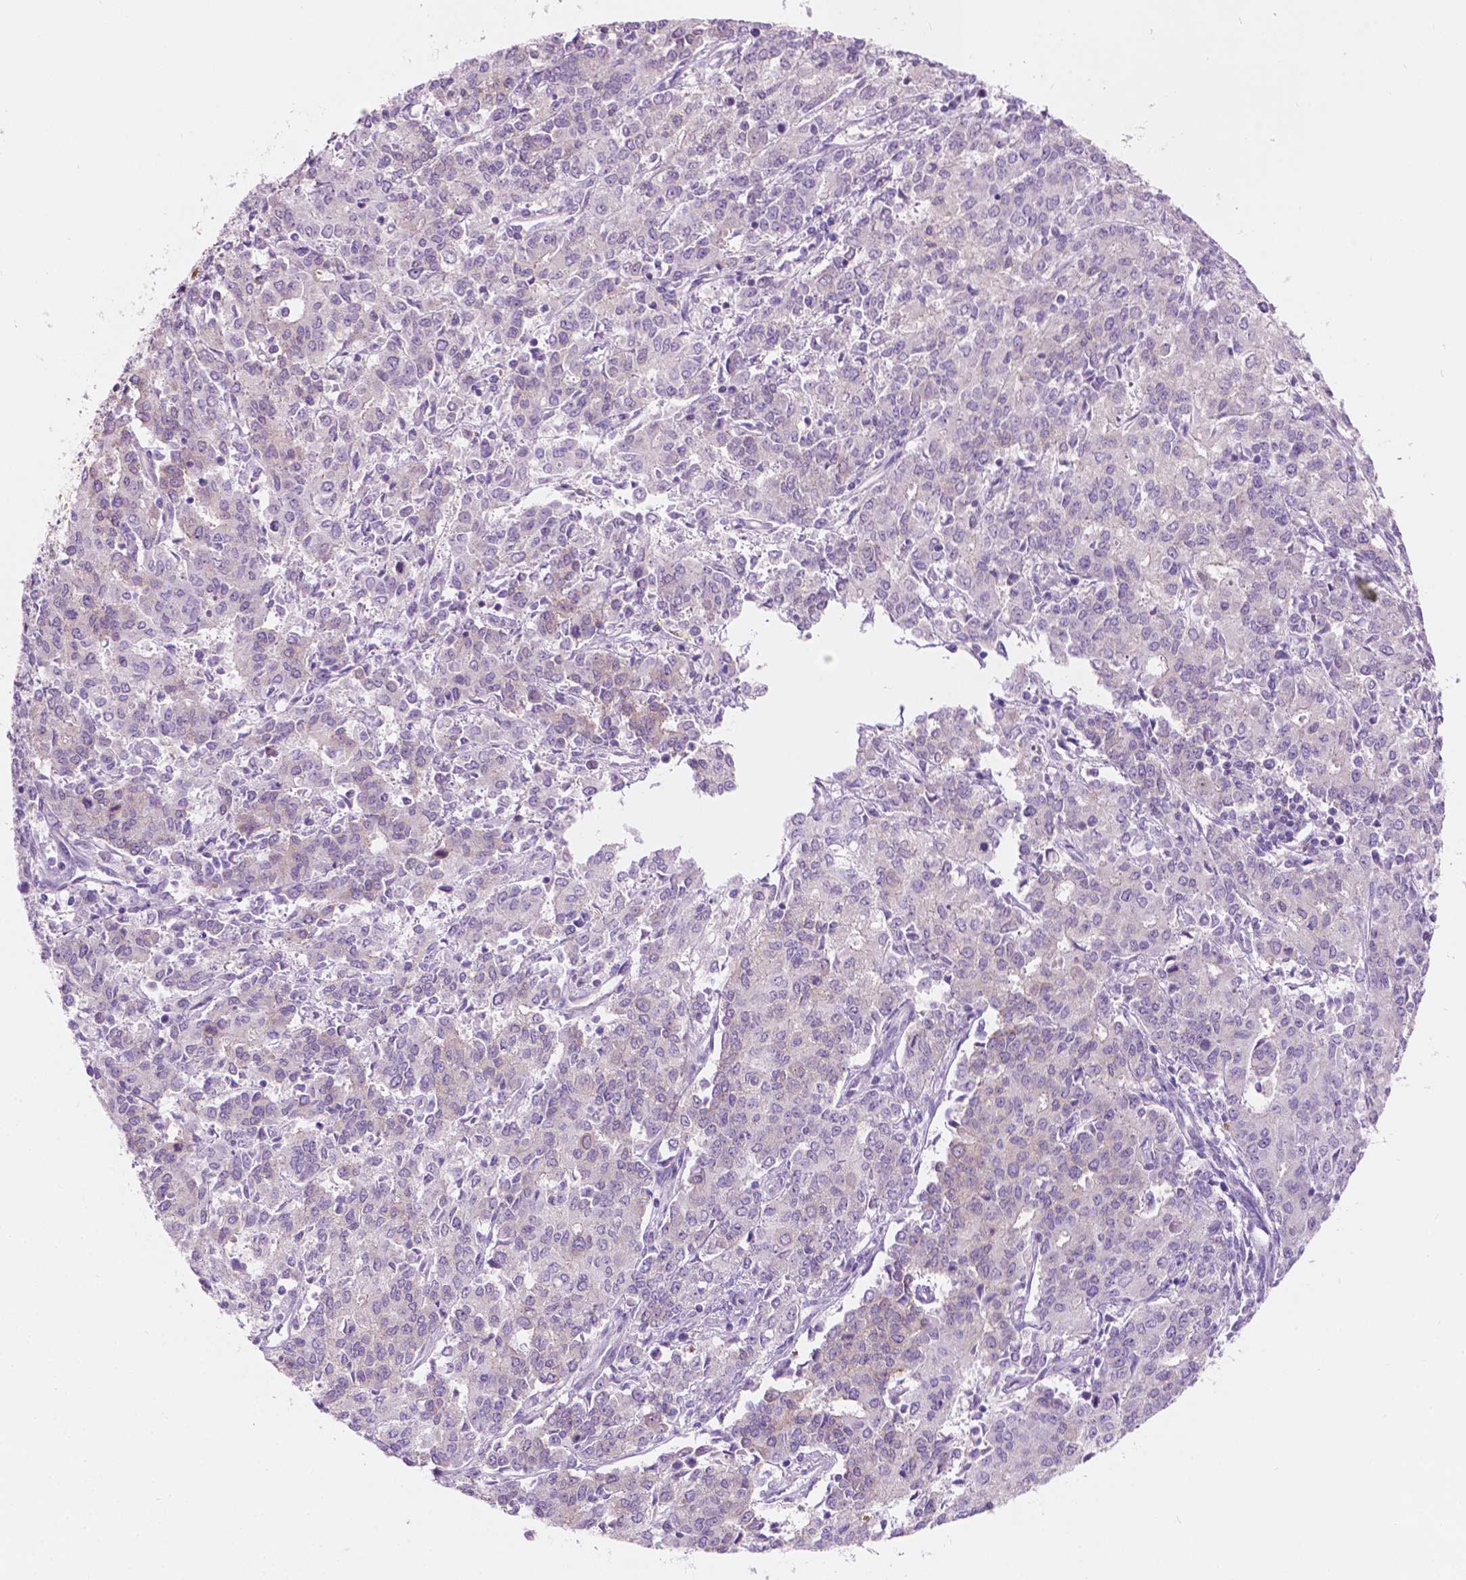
{"staining": {"intensity": "weak", "quantity": "<25%", "location": "cytoplasmic/membranous"}, "tissue": "endometrial cancer", "cell_type": "Tumor cells", "image_type": "cancer", "snomed": [{"axis": "morphology", "description": "Adenocarcinoma, NOS"}, {"axis": "topography", "description": "Endometrium"}], "caption": "A photomicrograph of adenocarcinoma (endometrial) stained for a protein exhibits no brown staining in tumor cells.", "gene": "NOS1AP", "patient": {"sex": "female", "age": 50}}